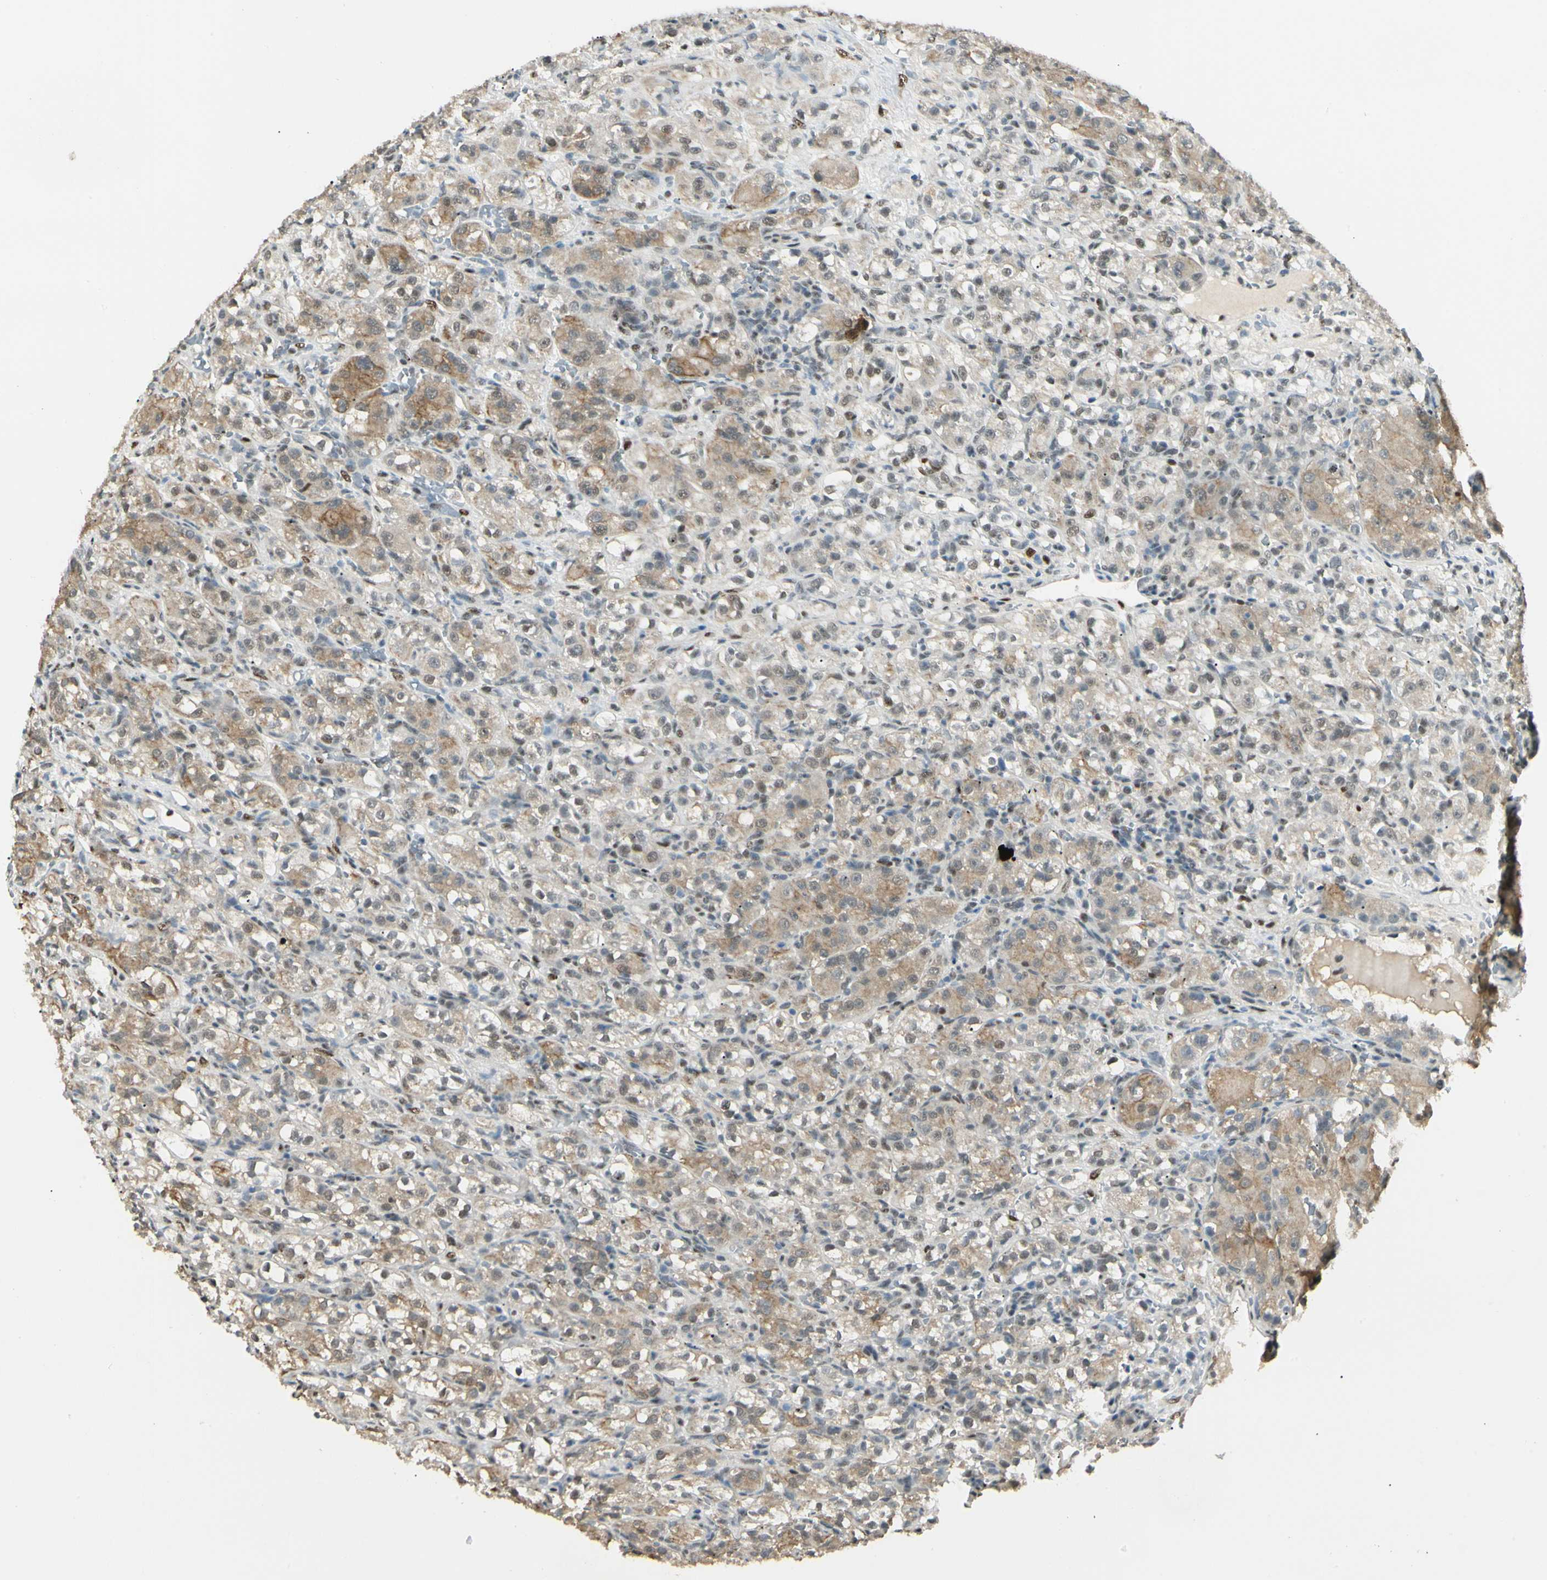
{"staining": {"intensity": "moderate", "quantity": ">75%", "location": "cytoplasmic/membranous,nuclear"}, "tissue": "renal cancer", "cell_type": "Tumor cells", "image_type": "cancer", "snomed": [{"axis": "morphology", "description": "Normal tissue, NOS"}, {"axis": "morphology", "description": "Adenocarcinoma, NOS"}, {"axis": "topography", "description": "Kidney"}], "caption": "About >75% of tumor cells in renal cancer show moderate cytoplasmic/membranous and nuclear protein positivity as visualized by brown immunohistochemical staining.", "gene": "ATXN1", "patient": {"sex": "male", "age": 61}}